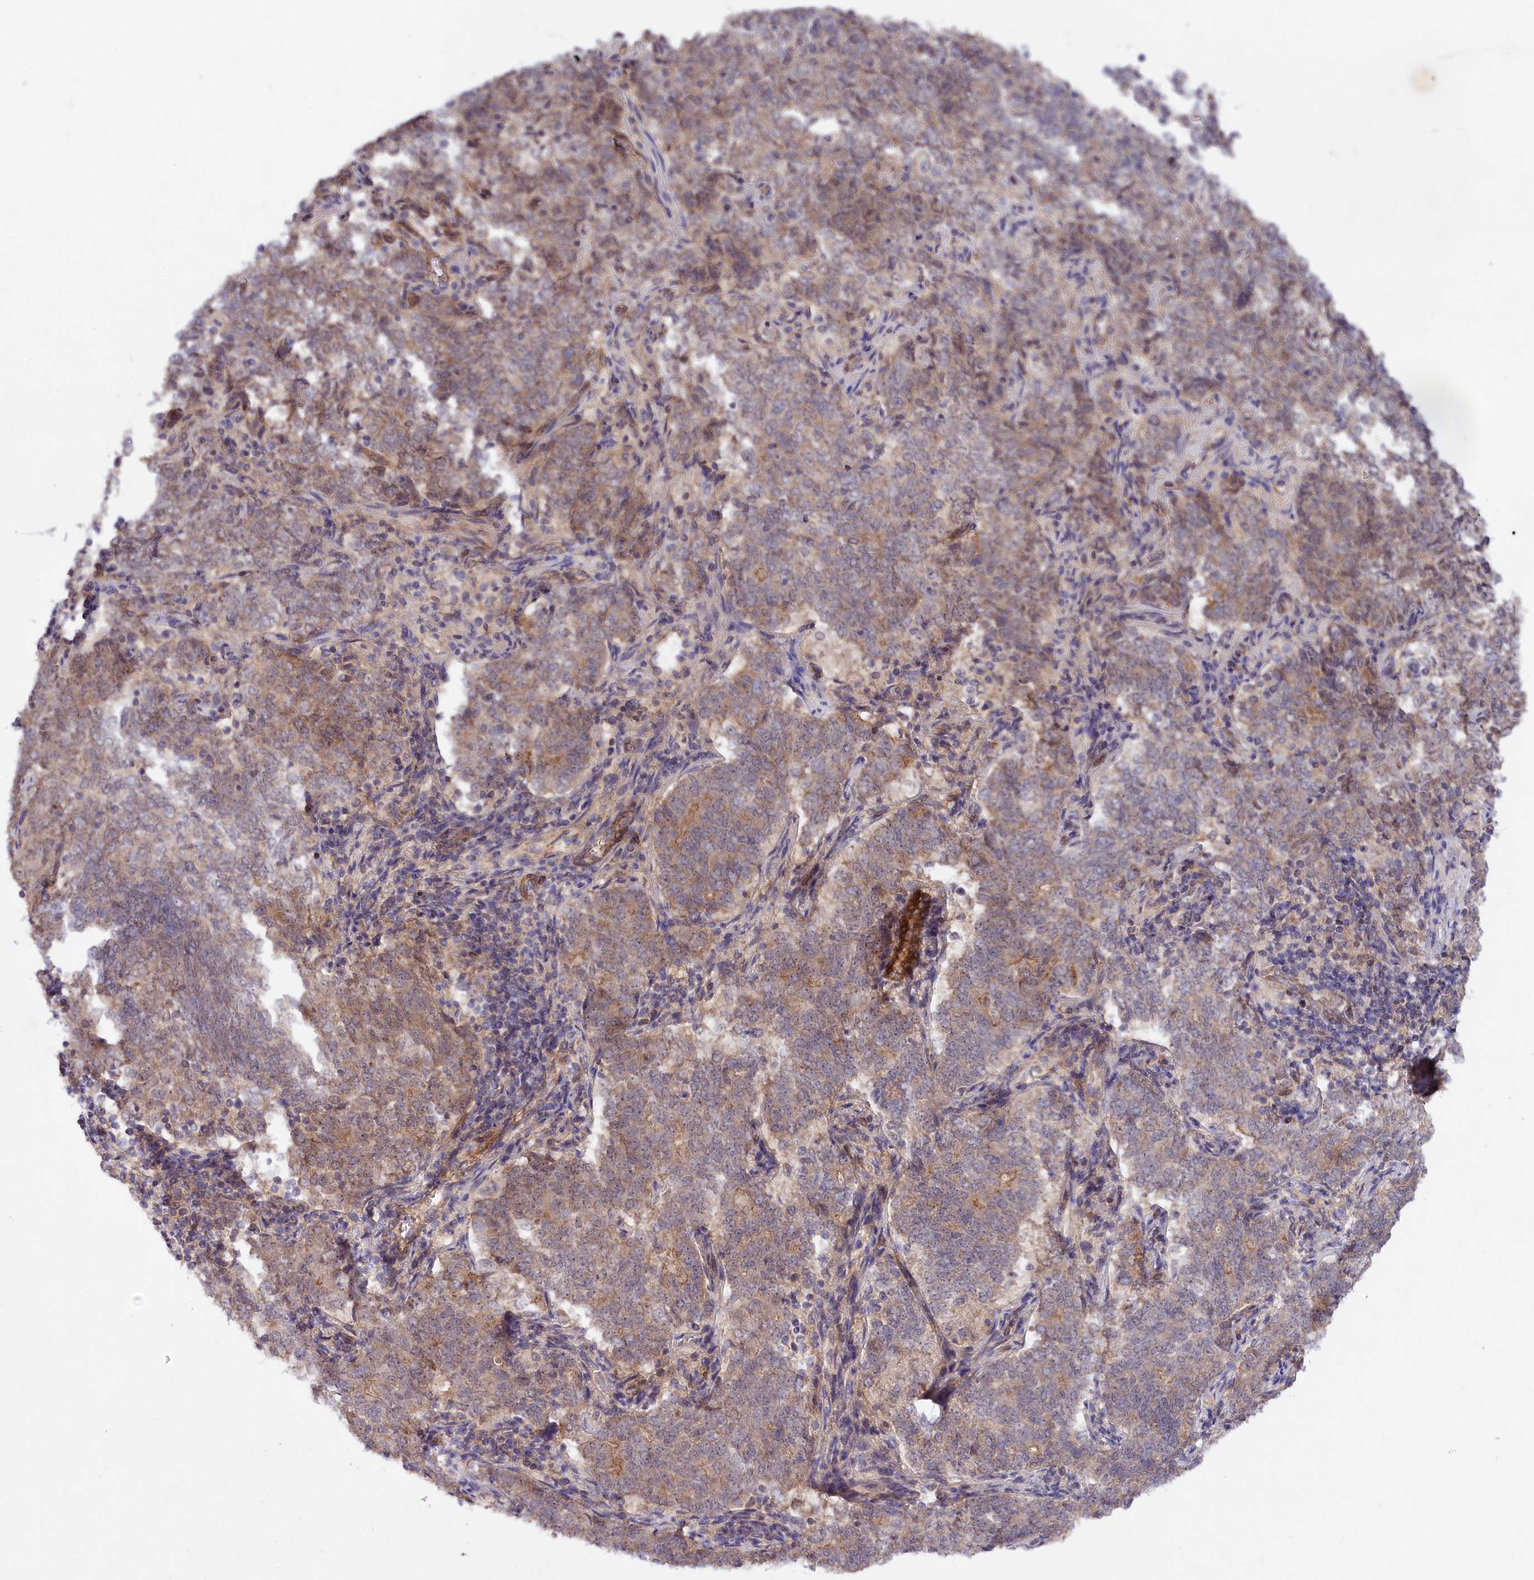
{"staining": {"intensity": "weak", "quantity": "<25%", "location": "cytoplasmic/membranous"}, "tissue": "endometrial cancer", "cell_type": "Tumor cells", "image_type": "cancer", "snomed": [{"axis": "morphology", "description": "Adenocarcinoma, NOS"}, {"axis": "topography", "description": "Endometrium"}], "caption": "Human endometrial adenocarcinoma stained for a protein using immunohistochemistry displays no positivity in tumor cells.", "gene": "PHLDB1", "patient": {"sex": "female", "age": 80}}